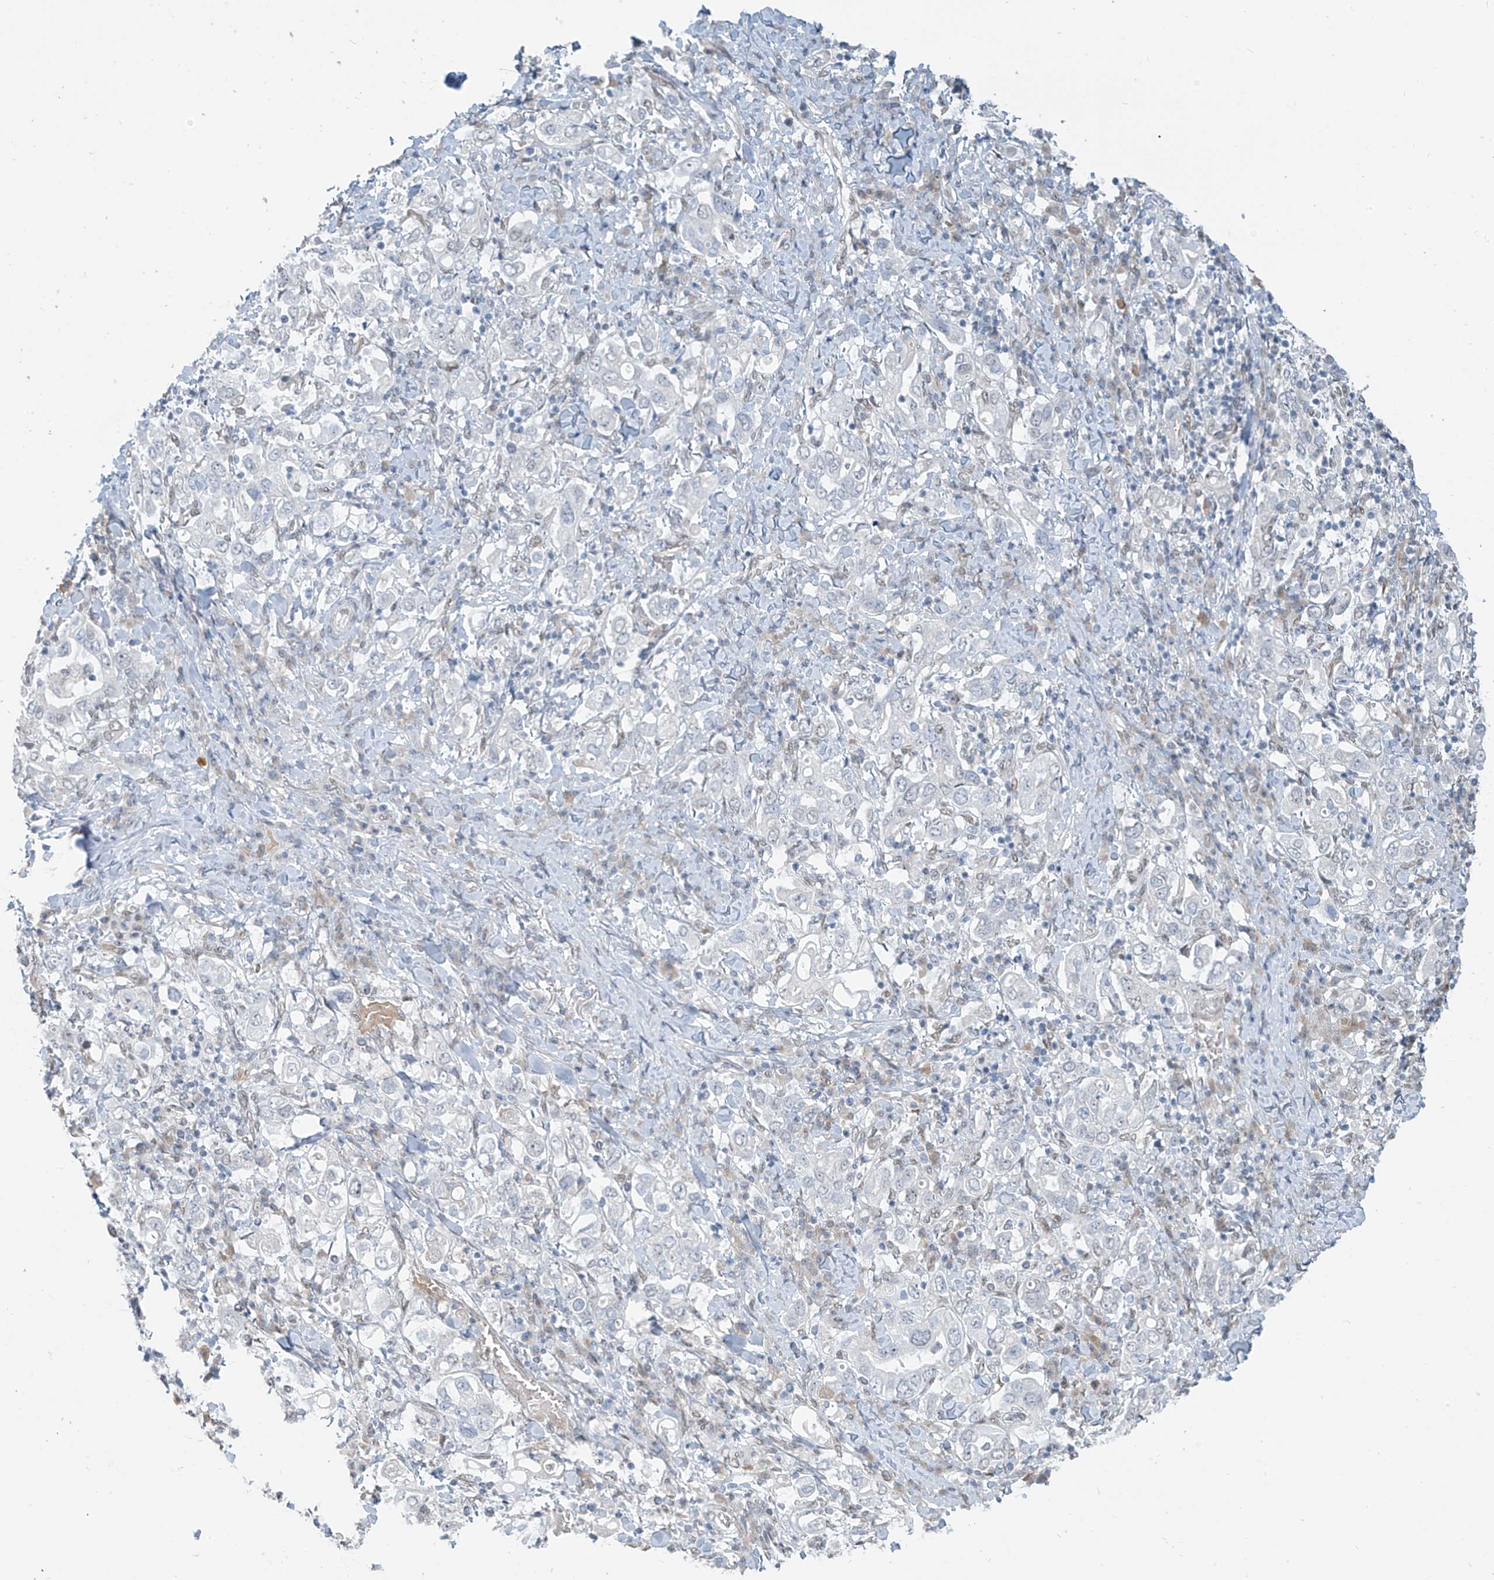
{"staining": {"intensity": "negative", "quantity": "none", "location": "none"}, "tissue": "stomach cancer", "cell_type": "Tumor cells", "image_type": "cancer", "snomed": [{"axis": "morphology", "description": "Adenocarcinoma, NOS"}, {"axis": "topography", "description": "Stomach, upper"}], "caption": "Stomach adenocarcinoma stained for a protein using immunohistochemistry exhibits no positivity tumor cells.", "gene": "MCM9", "patient": {"sex": "male", "age": 62}}